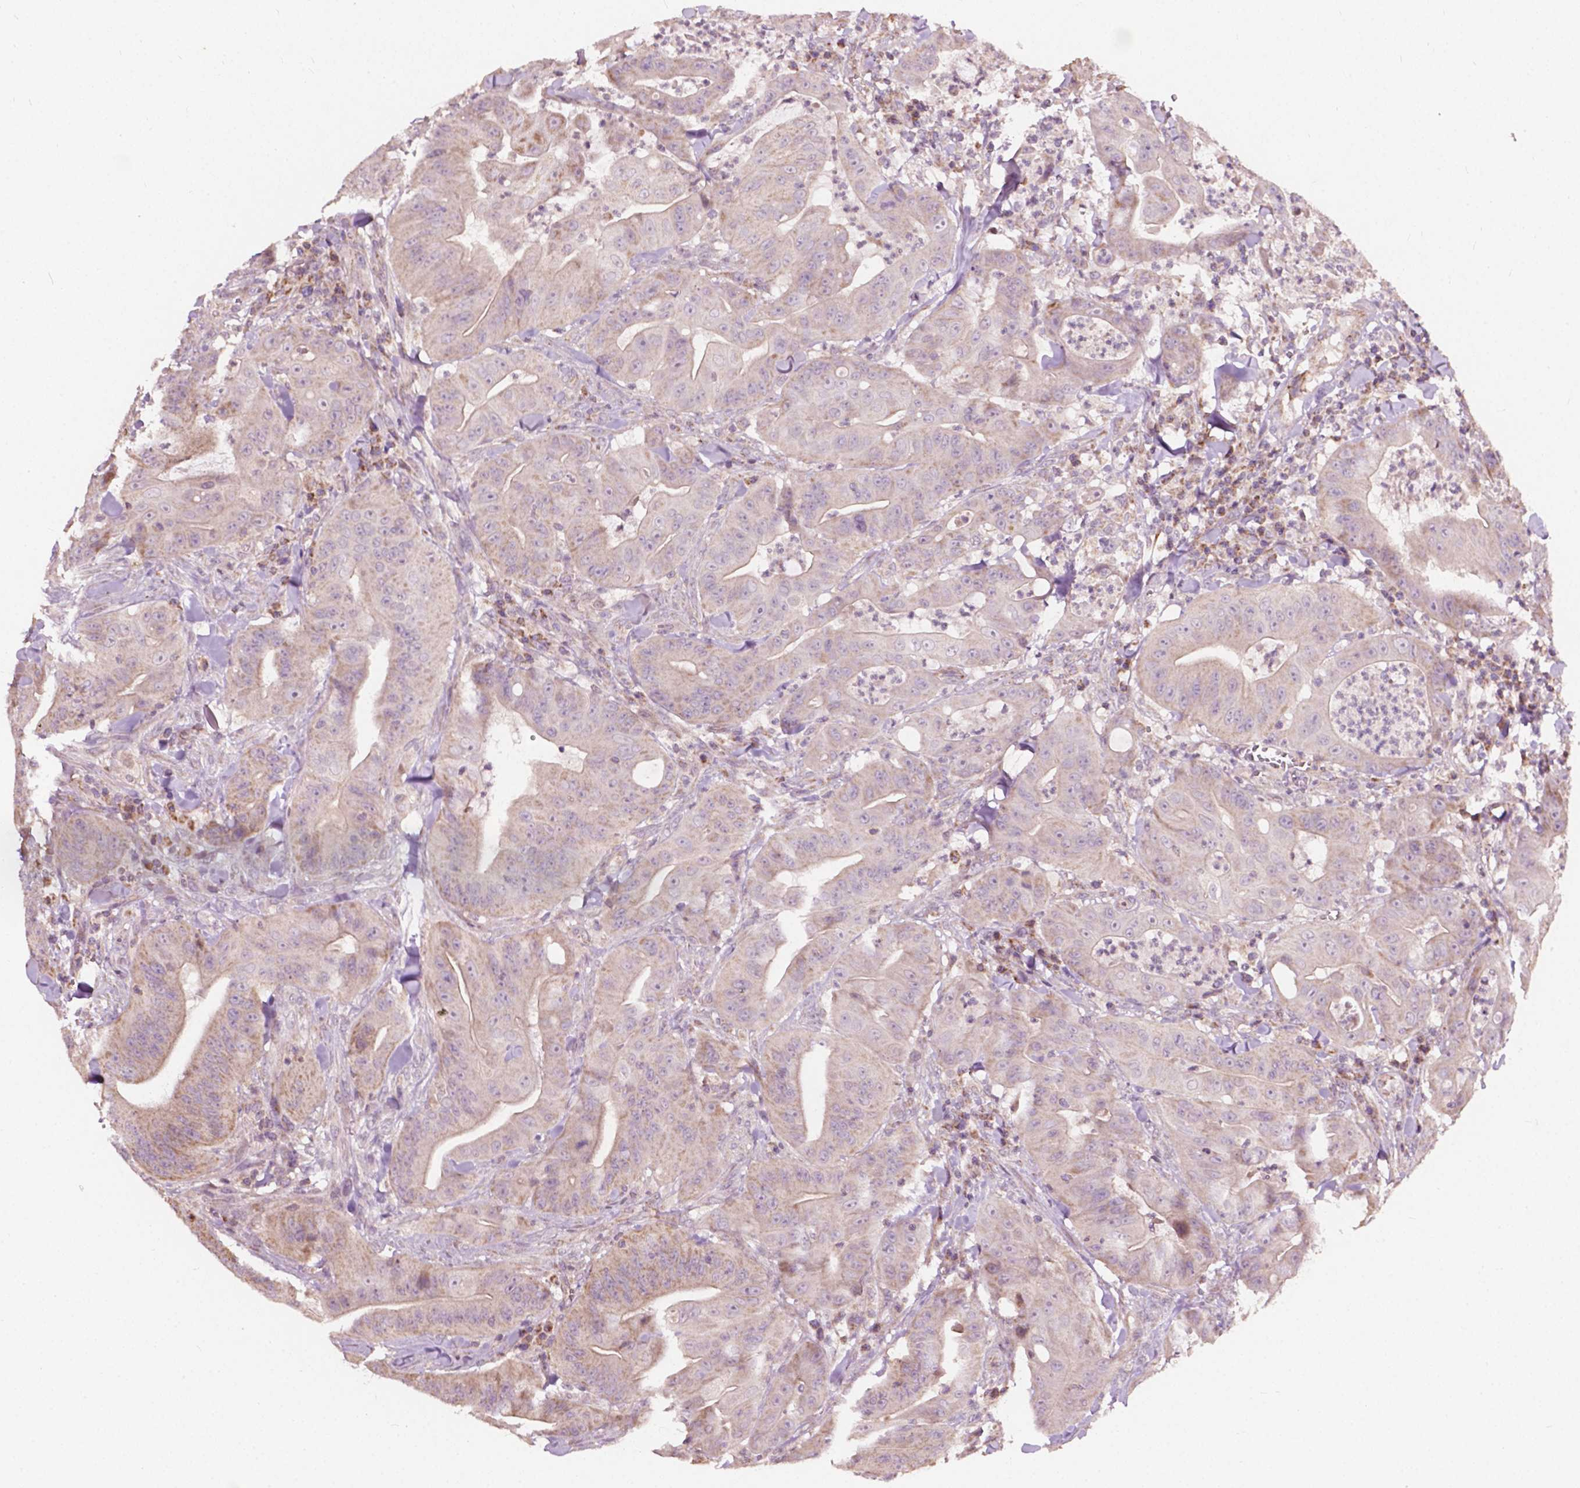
{"staining": {"intensity": "weak", "quantity": ">75%", "location": "cytoplasmic/membranous"}, "tissue": "colorectal cancer", "cell_type": "Tumor cells", "image_type": "cancer", "snomed": [{"axis": "morphology", "description": "Adenocarcinoma, NOS"}, {"axis": "topography", "description": "Colon"}], "caption": "A low amount of weak cytoplasmic/membranous positivity is appreciated in about >75% of tumor cells in colorectal adenocarcinoma tissue.", "gene": "NDUFA10", "patient": {"sex": "male", "age": 33}}